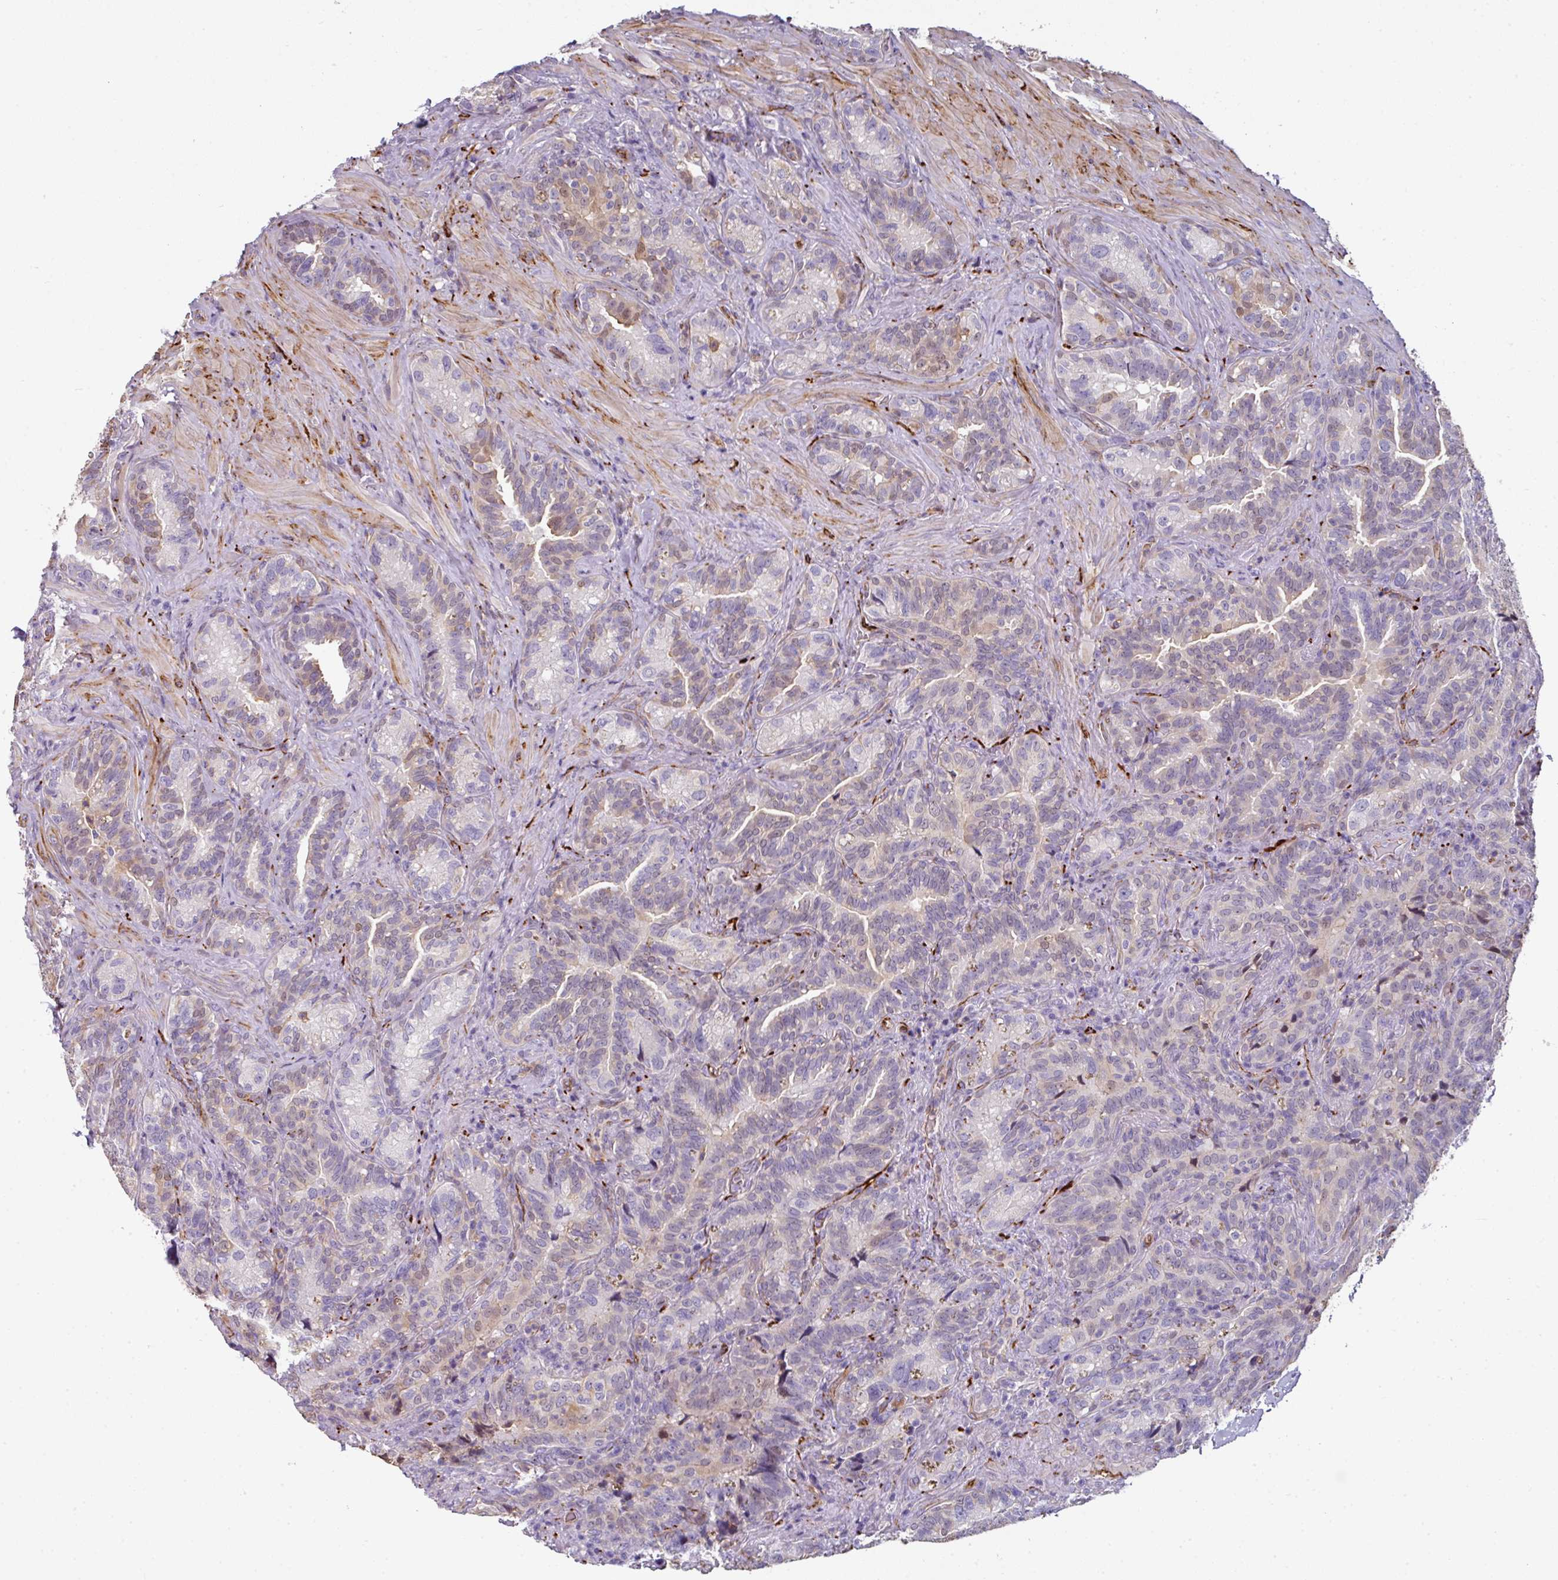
{"staining": {"intensity": "weak", "quantity": "<25%", "location": "cytoplasmic/membranous"}, "tissue": "seminal vesicle", "cell_type": "Glandular cells", "image_type": "normal", "snomed": [{"axis": "morphology", "description": "Normal tissue, NOS"}, {"axis": "topography", "description": "Seminal veicle"}], "caption": "Immunohistochemistry of normal seminal vesicle exhibits no expression in glandular cells.", "gene": "BEND5", "patient": {"sex": "male", "age": 68}}